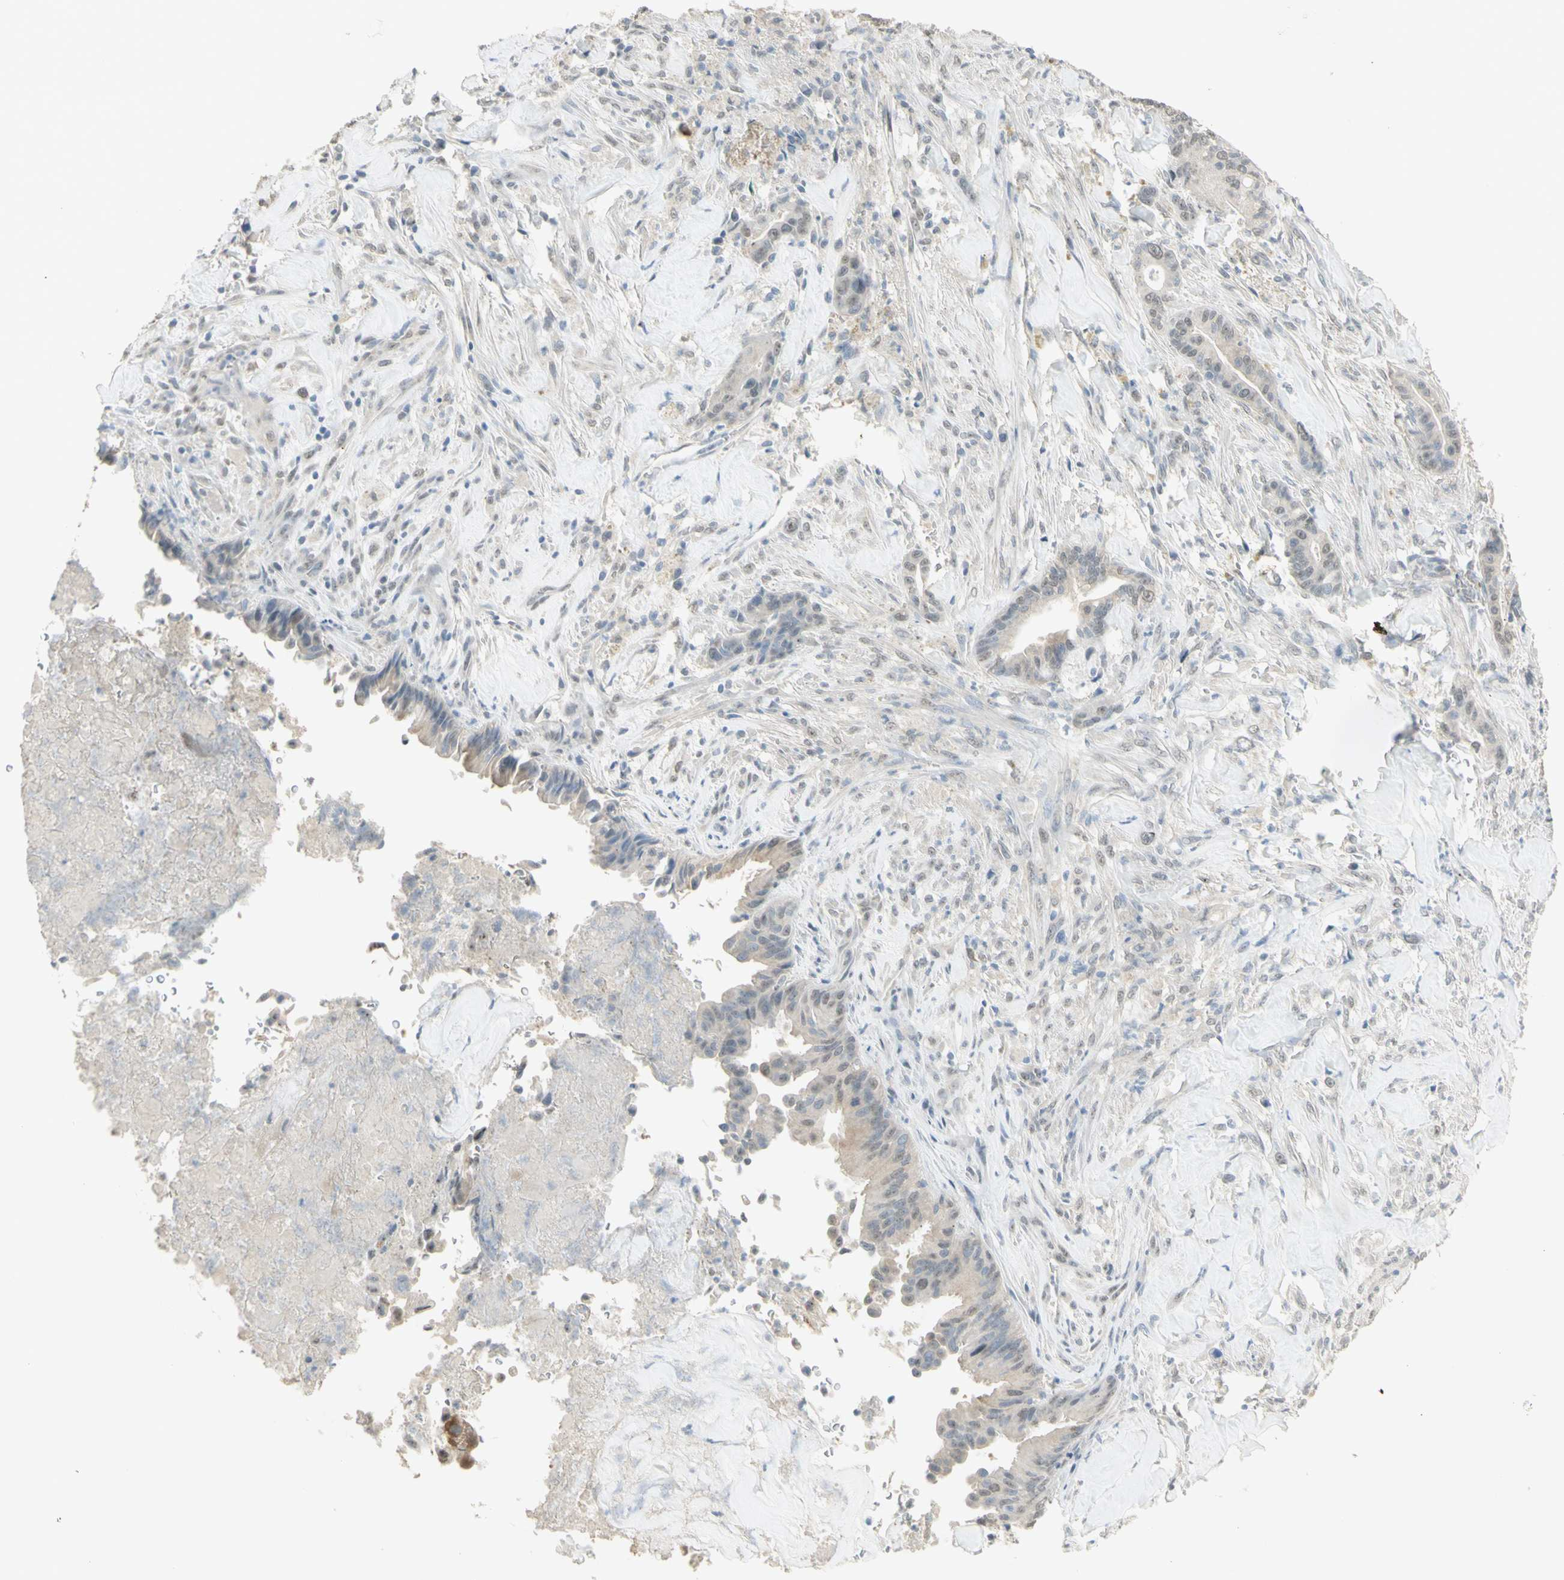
{"staining": {"intensity": "negative", "quantity": "none", "location": "none"}, "tissue": "liver cancer", "cell_type": "Tumor cells", "image_type": "cancer", "snomed": [{"axis": "morphology", "description": "Cholangiocarcinoma"}, {"axis": "topography", "description": "Liver"}], "caption": "Cholangiocarcinoma (liver) was stained to show a protein in brown. There is no significant staining in tumor cells.", "gene": "MUC3A", "patient": {"sex": "female", "age": 67}}